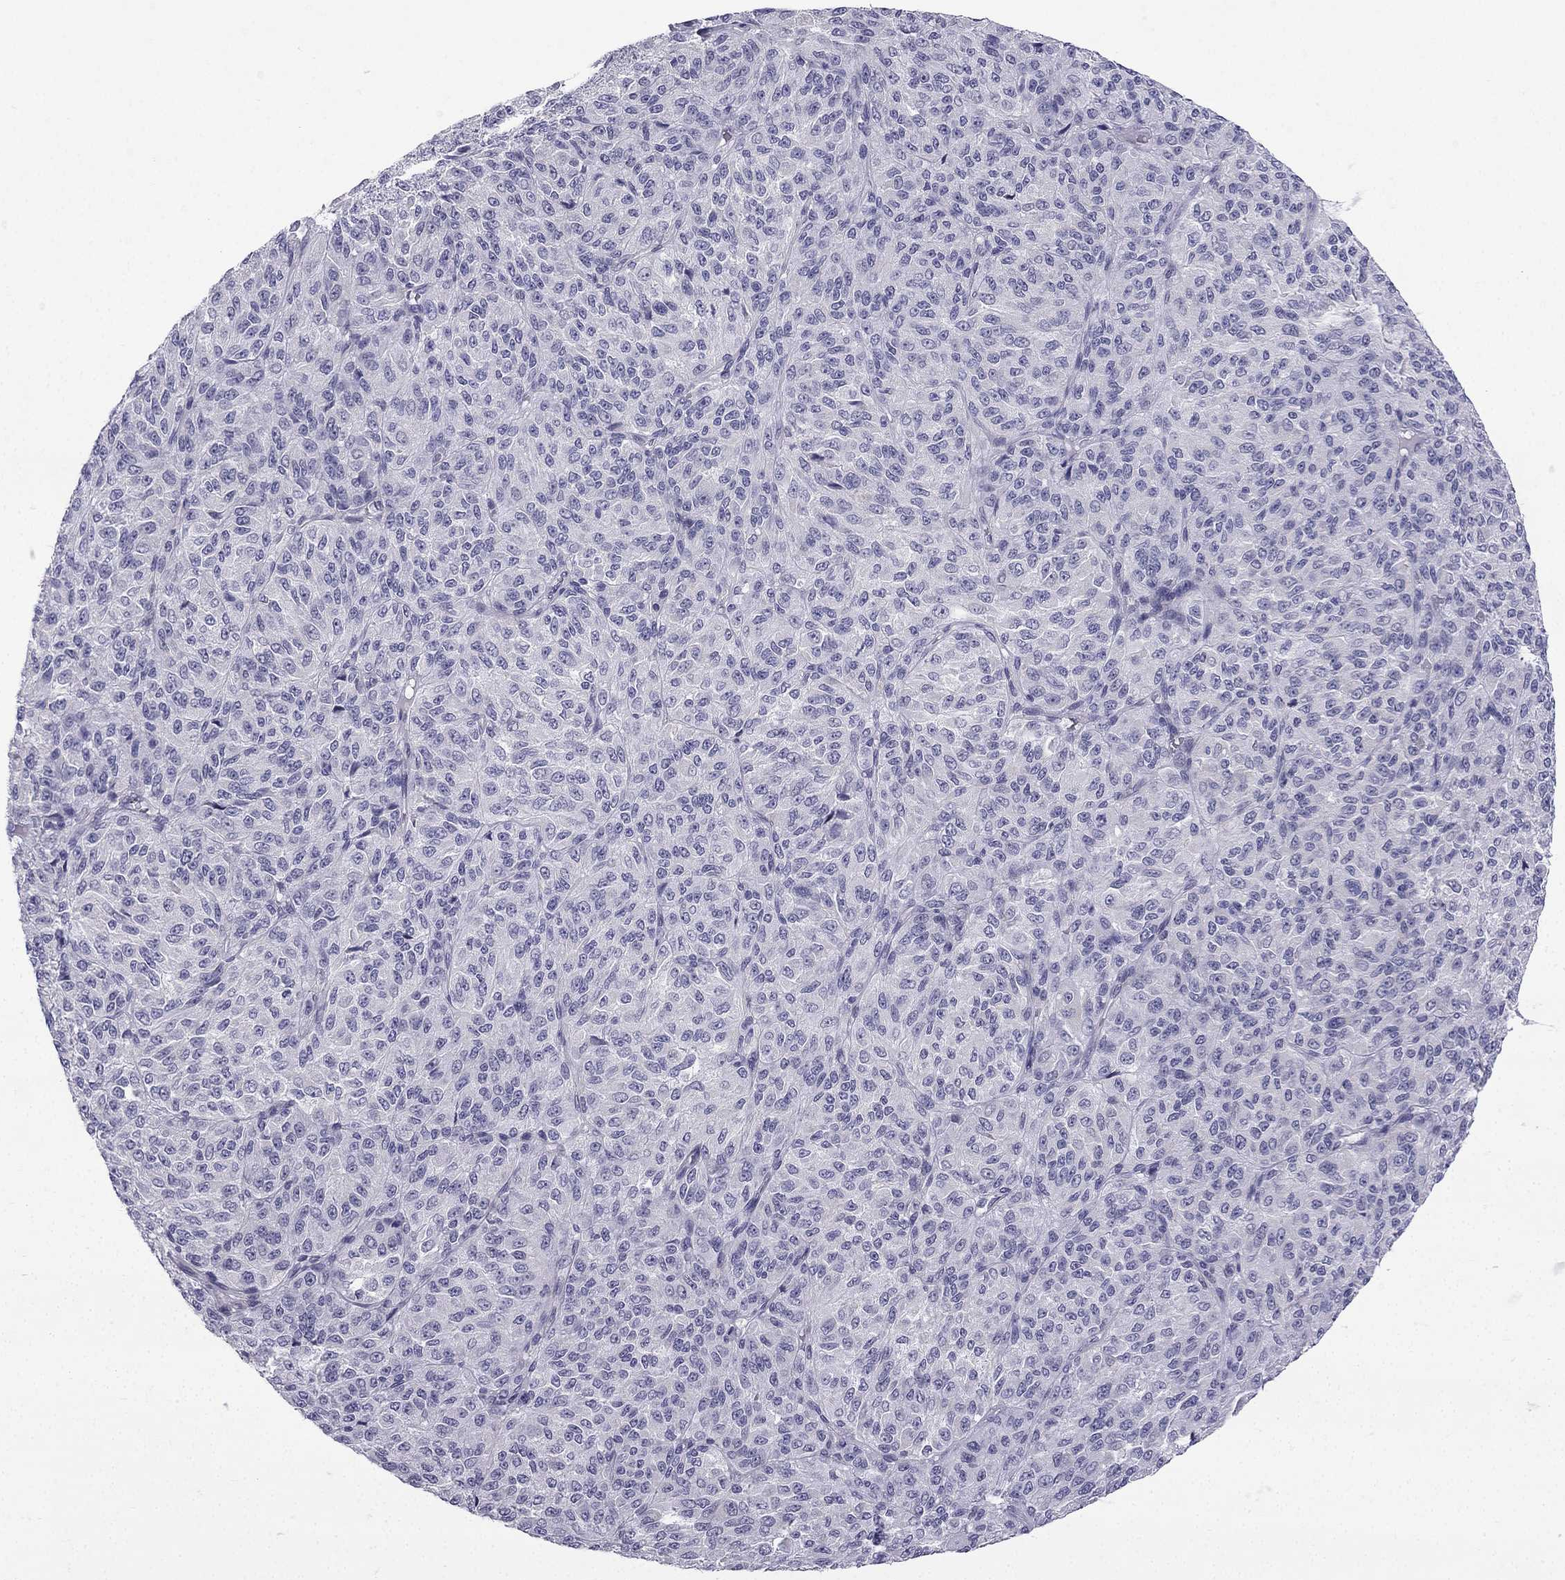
{"staining": {"intensity": "negative", "quantity": "none", "location": "none"}, "tissue": "melanoma", "cell_type": "Tumor cells", "image_type": "cancer", "snomed": [{"axis": "morphology", "description": "Malignant melanoma, Metastatic site"}, {"axis": "topography", "description": "Brain"}], "caption": "Human malignant melanoma (metastatic site) stained for a protein using immunohistochemistry exhibits no positivity in tumor cells.", "gene": "CFAP53", "patient": {"sex": "female", "age": 56}}